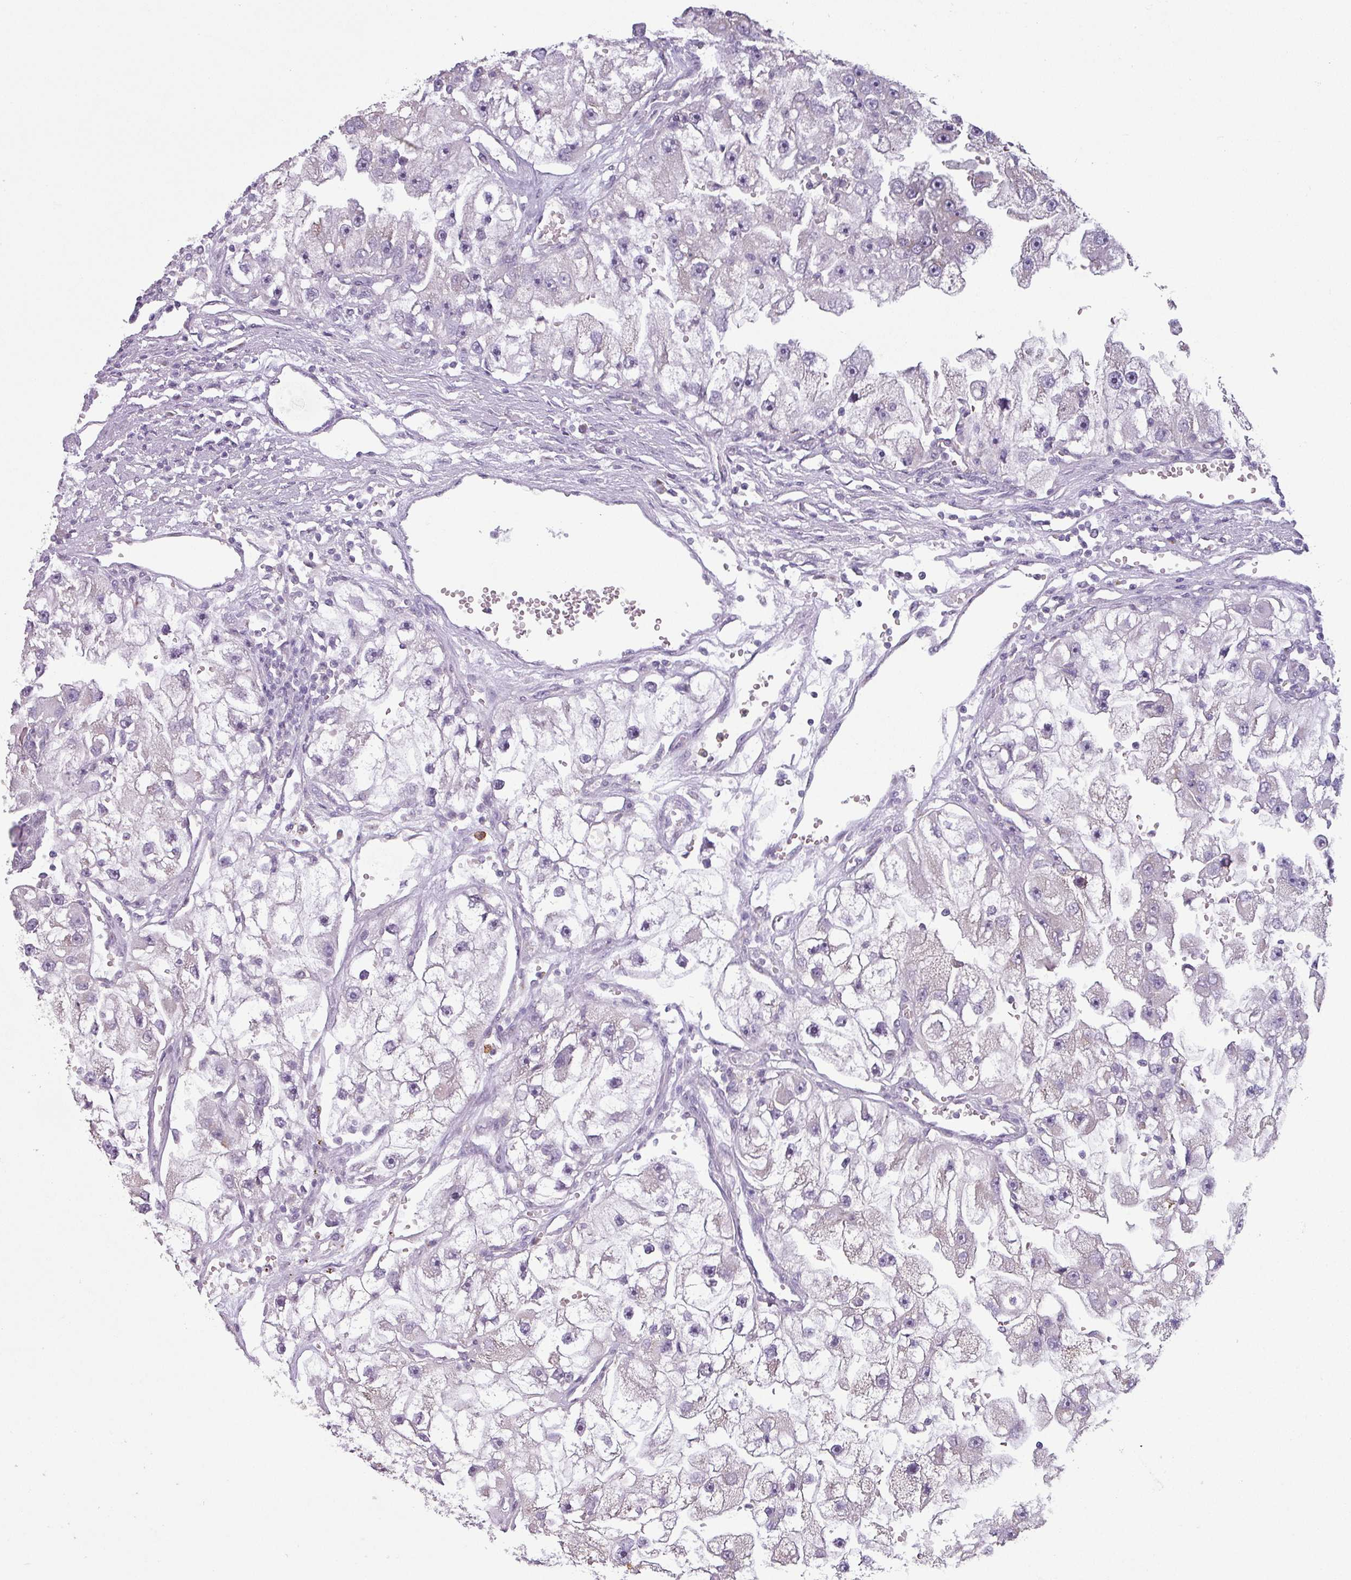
{"staining": {"intensity": "negative", "quantity": "none", "location": "none"}, "tissue": "renal cancer", "cell_type": "Tumor cells", "image_type": "cancer", "snomed": [{"axis": "morphology", "description": "Adenocarcinoma, NOS"}, {"axis": "topography", "description": "Kidney"}], "caption": "Tumor cells show no significant positivity in adenocarcinoma (renal).", "gene": "MAGEC3", "patient": {"sex": "male", "age": 63}}